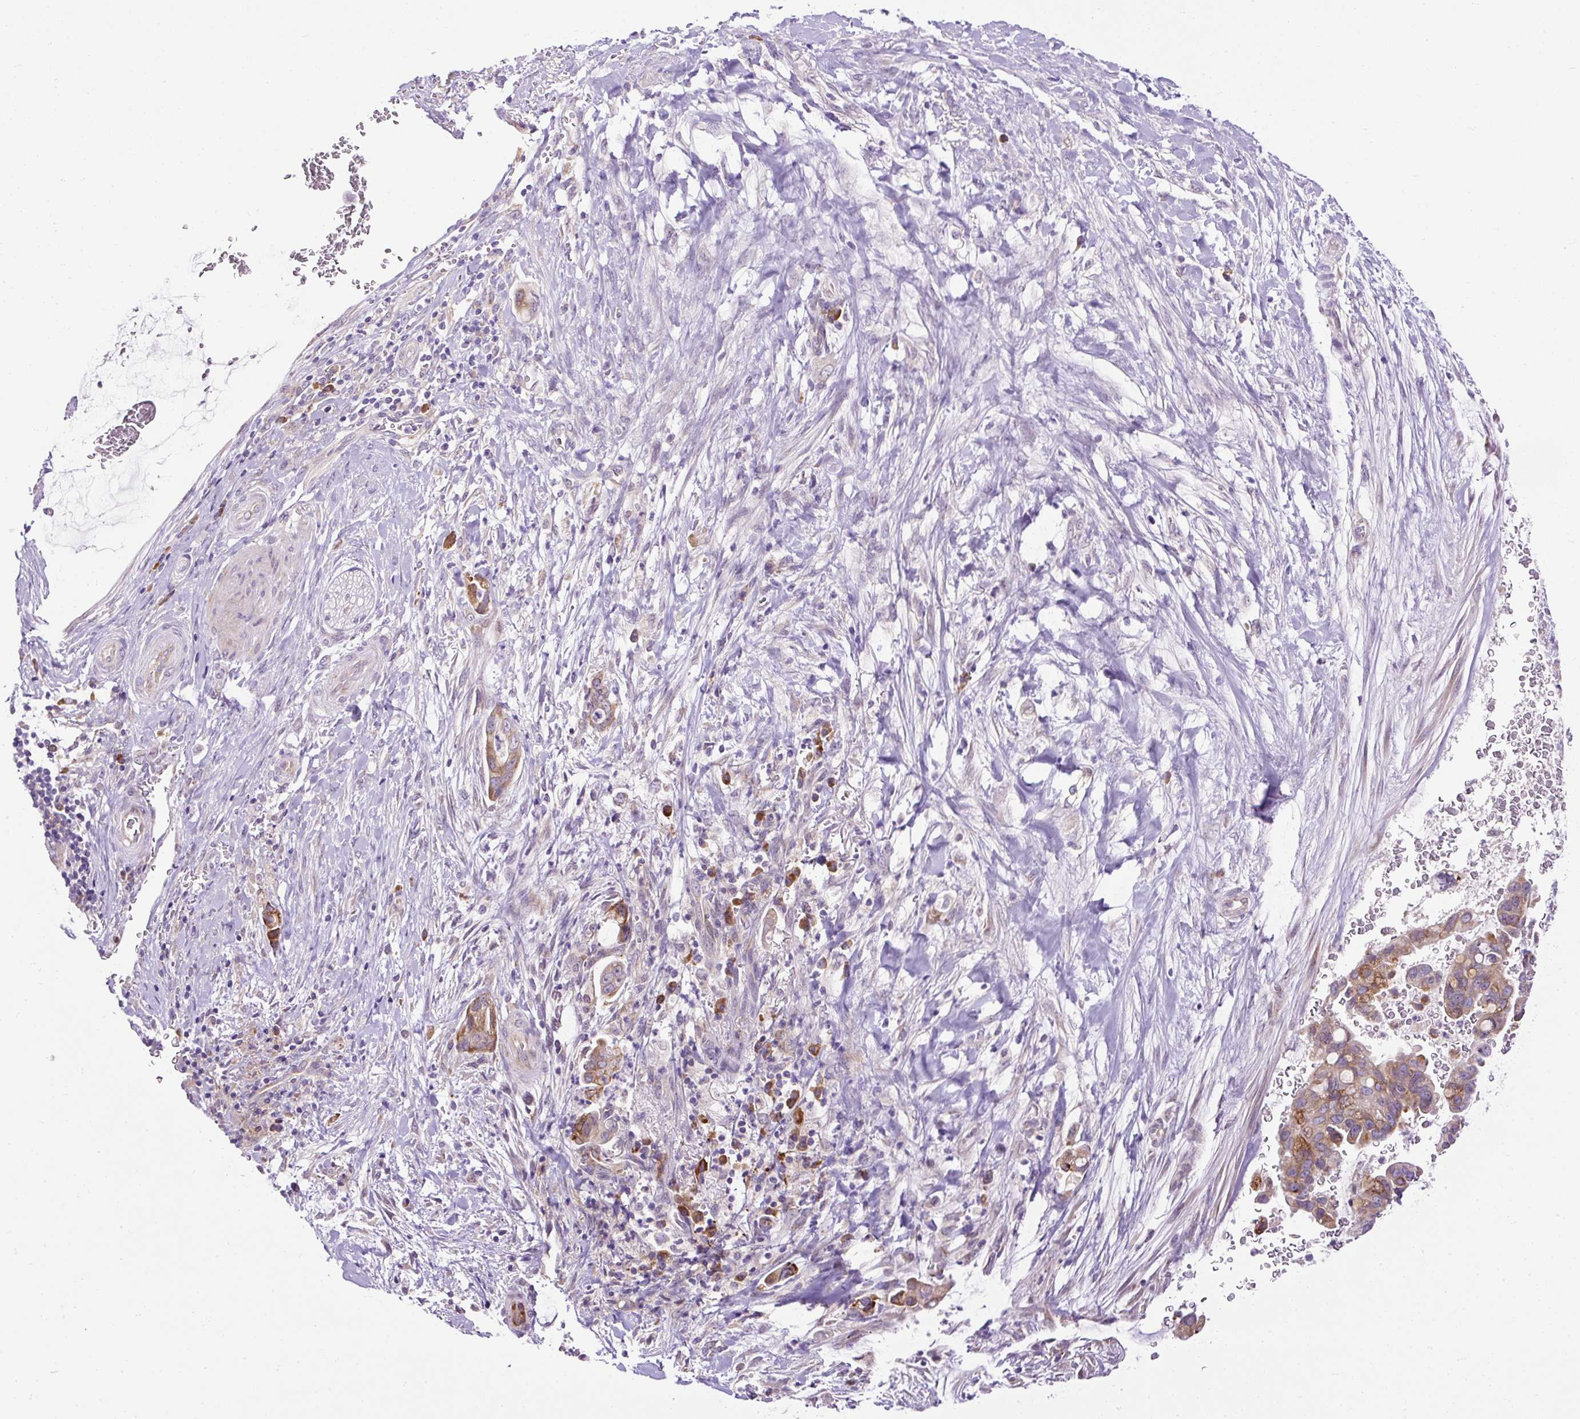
{"staining": {"intensity": "moderate", "quantity": ">75%", "location": "cytoplasmic/membranous"}, "tissue": "pancreatic cancer", "cell_type": "Tumor cells", "image_type": "cancer", "snomed": [{"axis": "morphology", "description": "Adenocarcinoma, NOS"}, {"axis": "topography", "description": "Pancreas"}], "caption": "IHC image of pancreatic cancer stained for a protein (brown), which reveals medium levels of moderate cytoplasmic/membranous staining in about >75% of tumor cells.", "gene": "FMC1", "patient": {"sex": "male", "age": 75}}